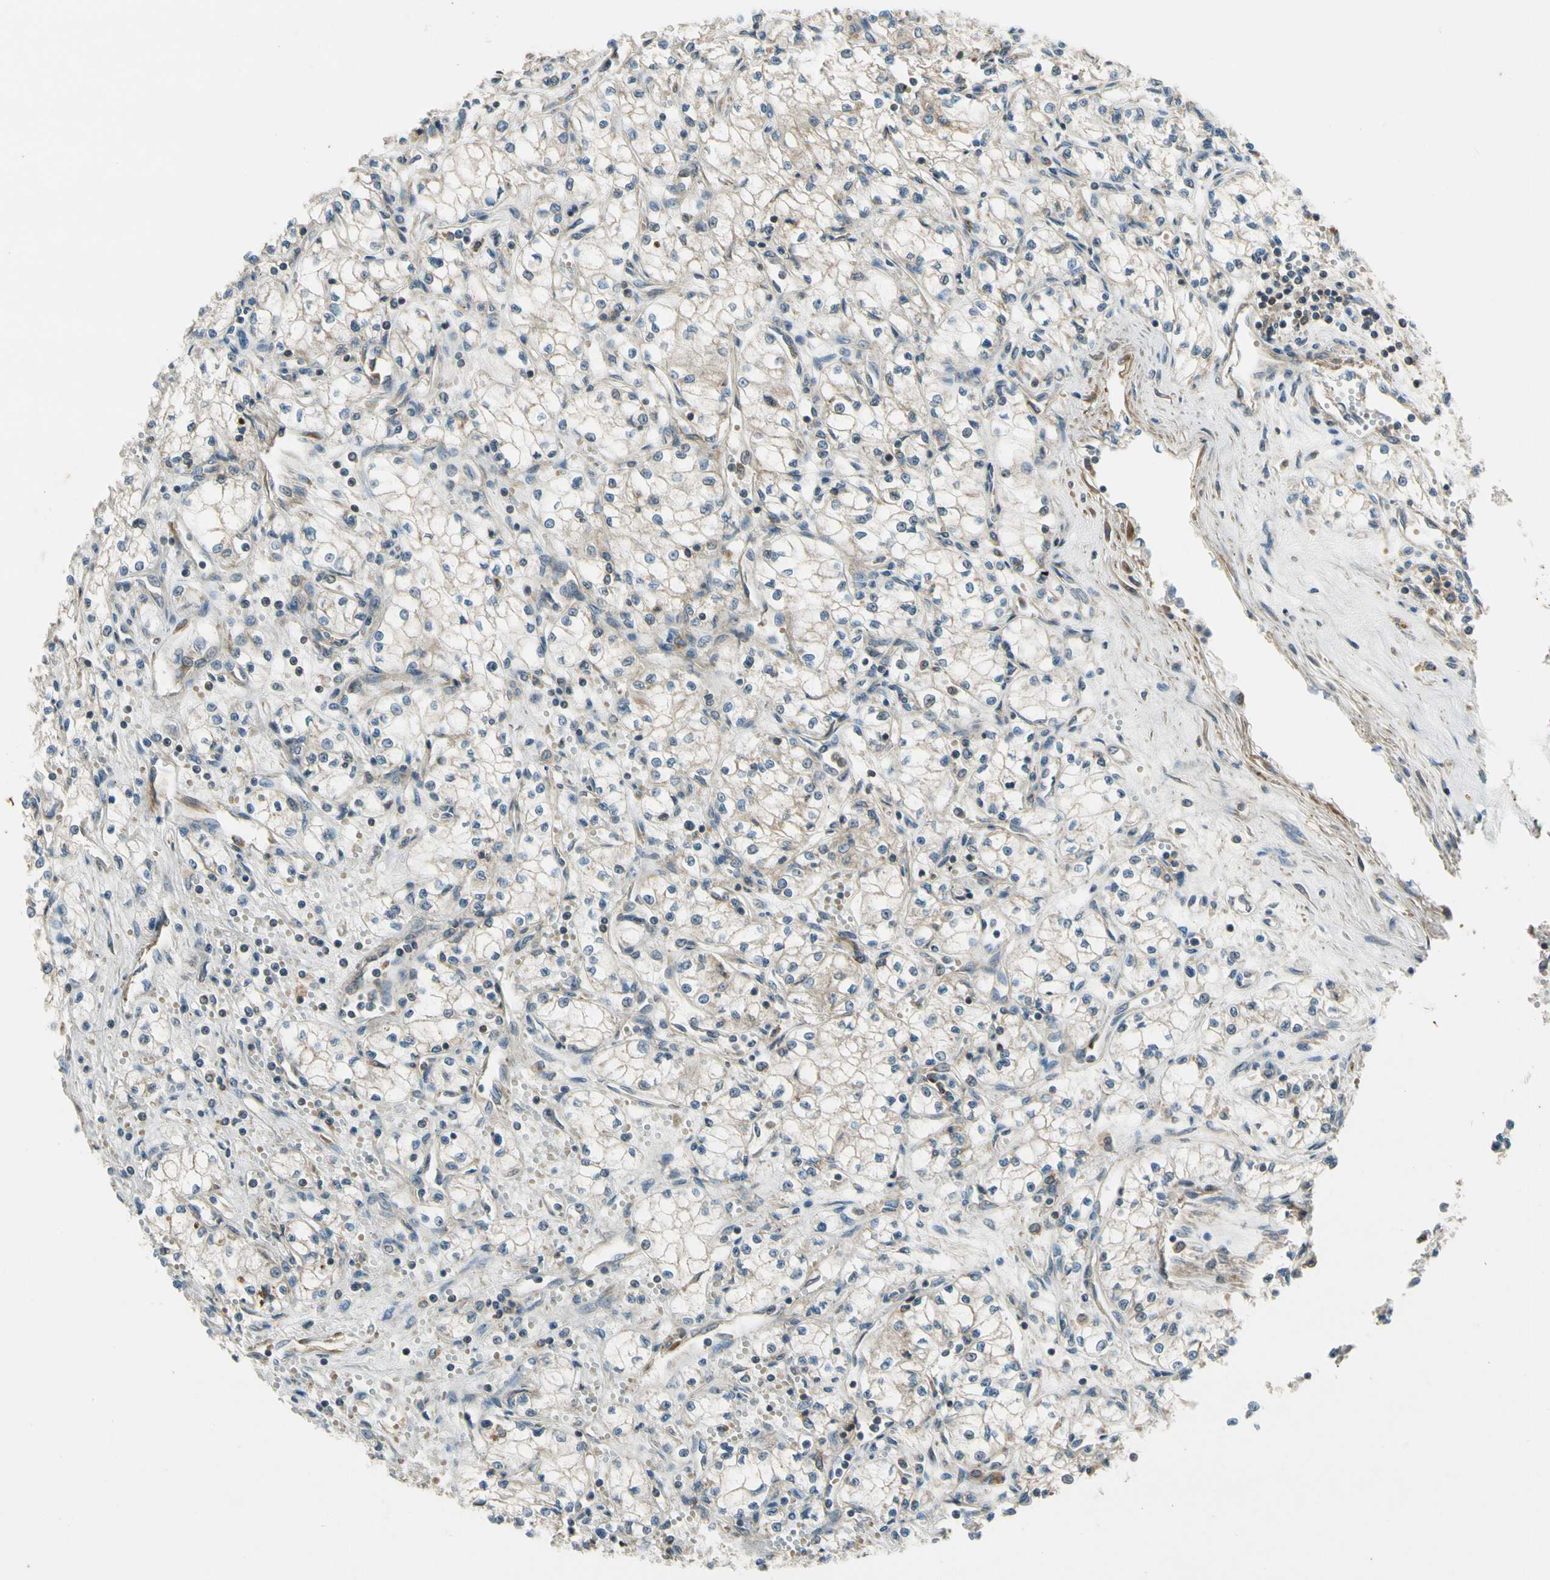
{"staining": {"intensity": "weak", "quantity": "<25%", "location": "cytoplasmic/membranous"}, "tissue": "renal cancer", "cell_type": "Tumor cells", "image_type": "cancer", "snomed": [{"axis": "morphology", "description": "Normal tissue, NOS"}, {"axis": "morphology", "description": "Adenocarcinoma, NOS"}, {"axis": "topography", "description": "Kidney"}], "caption": "A histopathology image of human renal cancer is negative for staining in tumor cells.", "gene": "MST1R", "patient": {"sex": "male", "age": 59}}